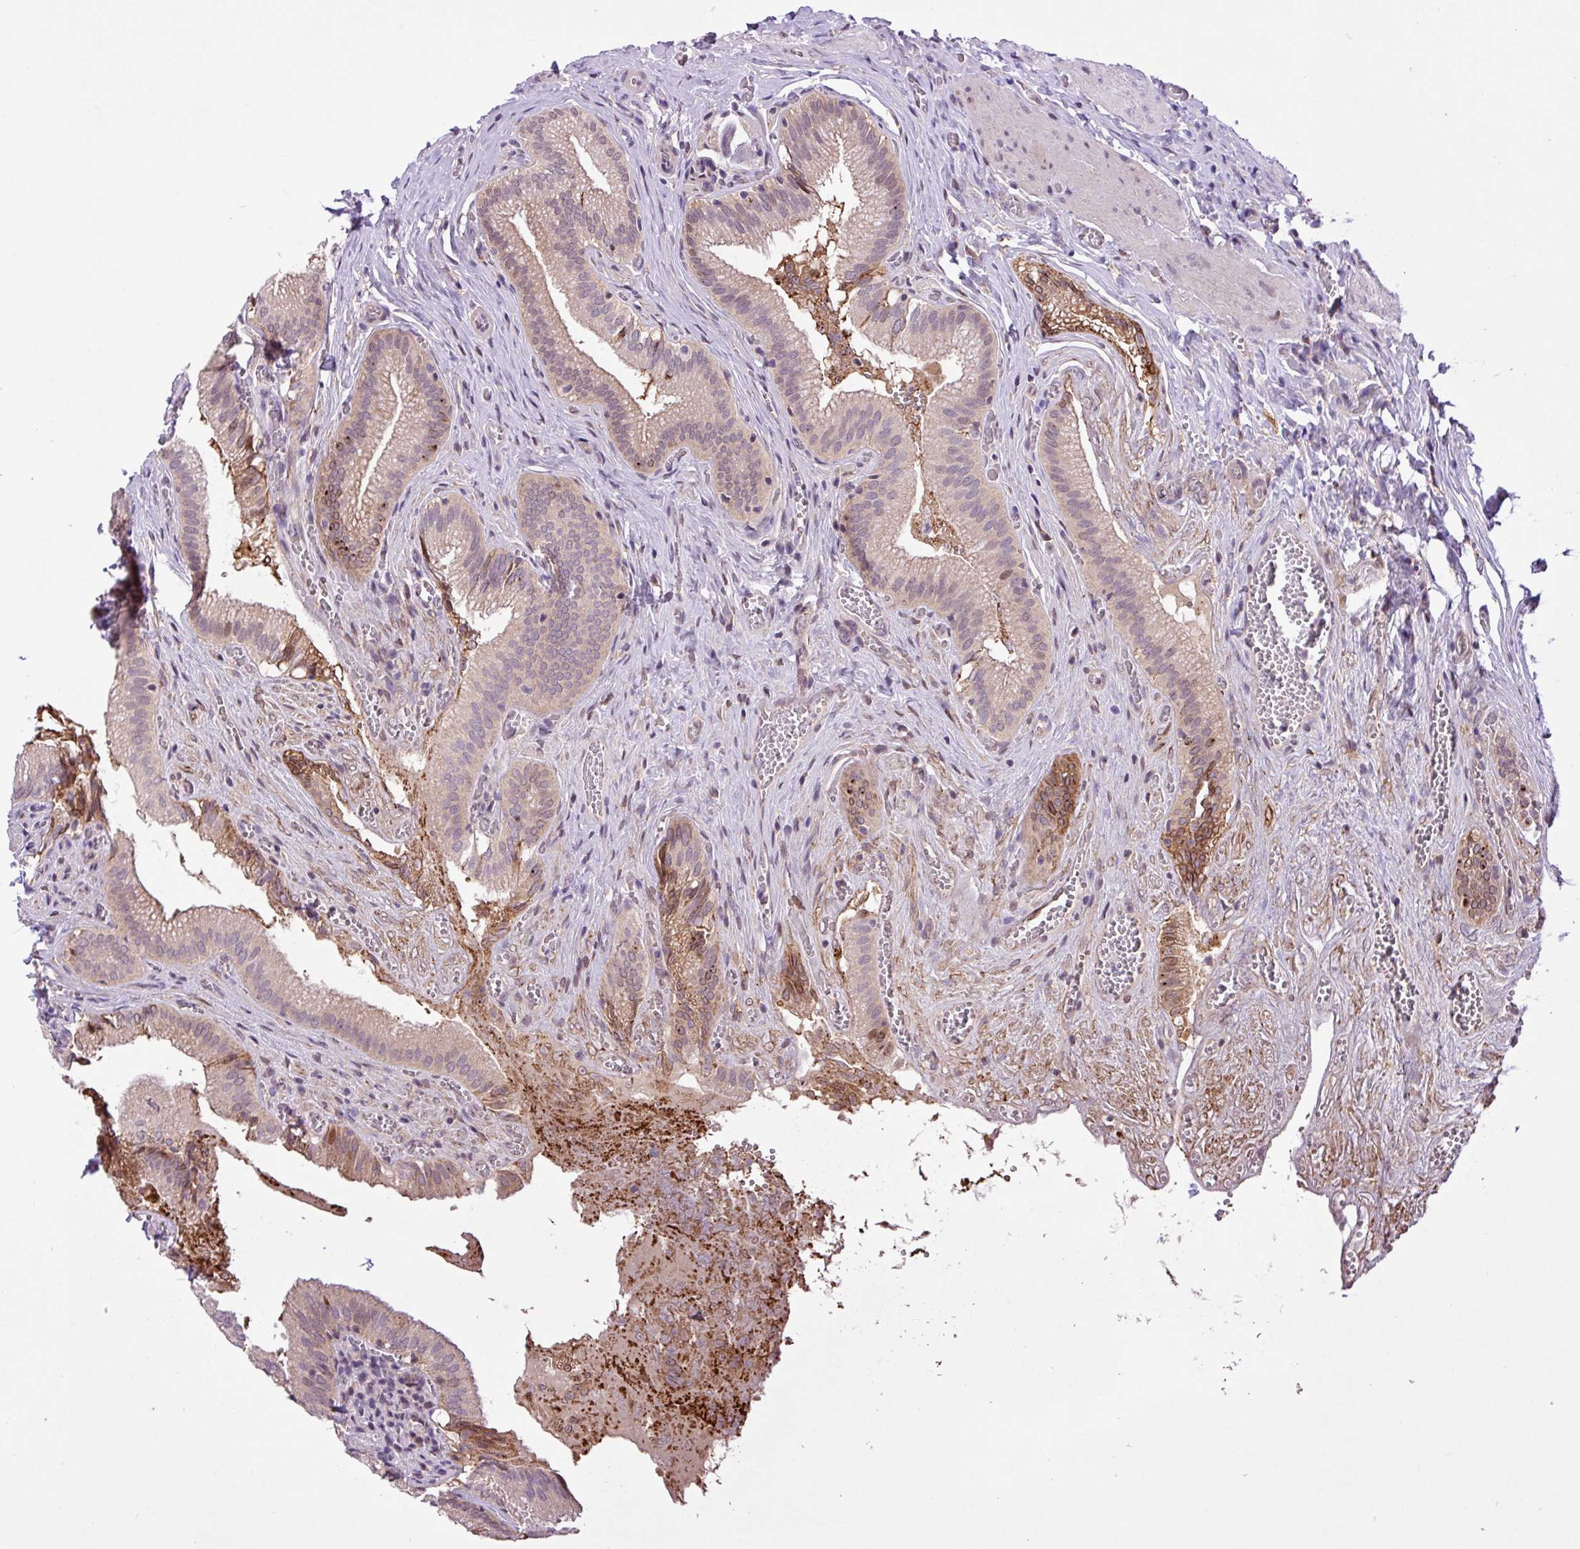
{"staining": {"intensity": "moderate", "quantity": "<25%", "location": "cytoplasmic/membranous"}, "tissue": "gallbladder", "cell_type": "Glandular cells", "image_type": "normal", "snomed": [{"axis": "morphology", "description": "Normal tissue, NOS"}, {"axis": "topography", "description": "Gallbladder"}, {"axis": "topography", "description": "Peripheral nerve tissue"}], "caption": "Protein staining of unremarkable gallbladder demonstrates moderate cytoplasmic/membranous staining in approximately <25% of glandular cells. The protein of interest is shown in brown color, while the nuclei are stained blue.", "gene": "RPP25L", "patient": {"sex": "male", "age": 17}}